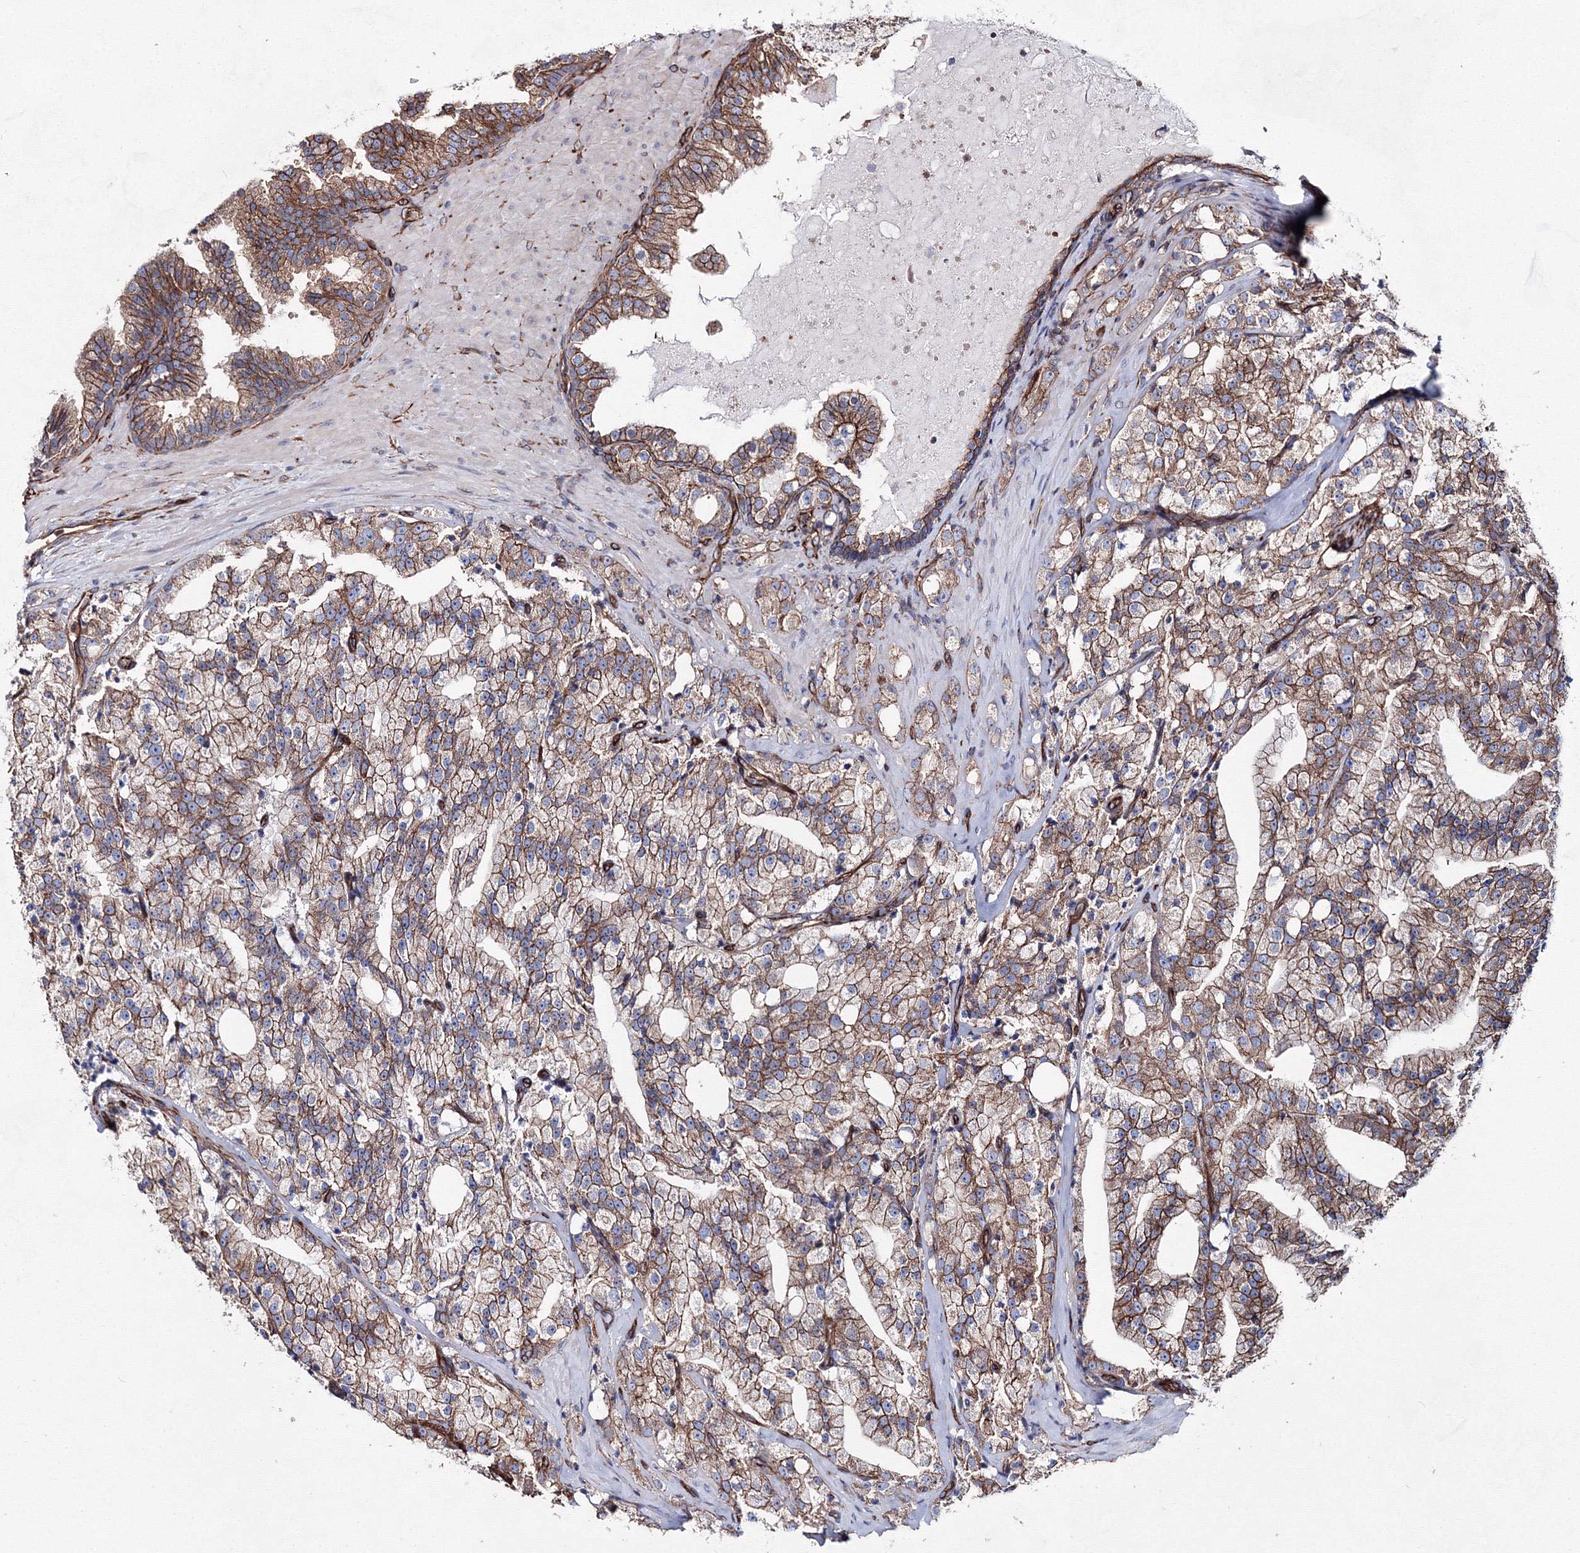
{"staining": {"intensity": "moderate", "quantity": ">75%", "location": "cytoplasmic/membranous"}, "tissue": "prostate cancer", "cell_type": "Tumor cells", "image_type": "cancer", "snomed": [{"axis": "morphology", "description": "Adenocarcinoma, High grade"}, {"axis": "topography", "description": "Prostate"}], "caption": "Immunohistochemical staining of high-grade adenocarcinoma (prostate) exhibits medium levels of moderate cytoplasmic/membranous positivity in about >75% of tumor cells.", "gene": "ANKRD37", "patient": {"sex": "male", "age": 64}}